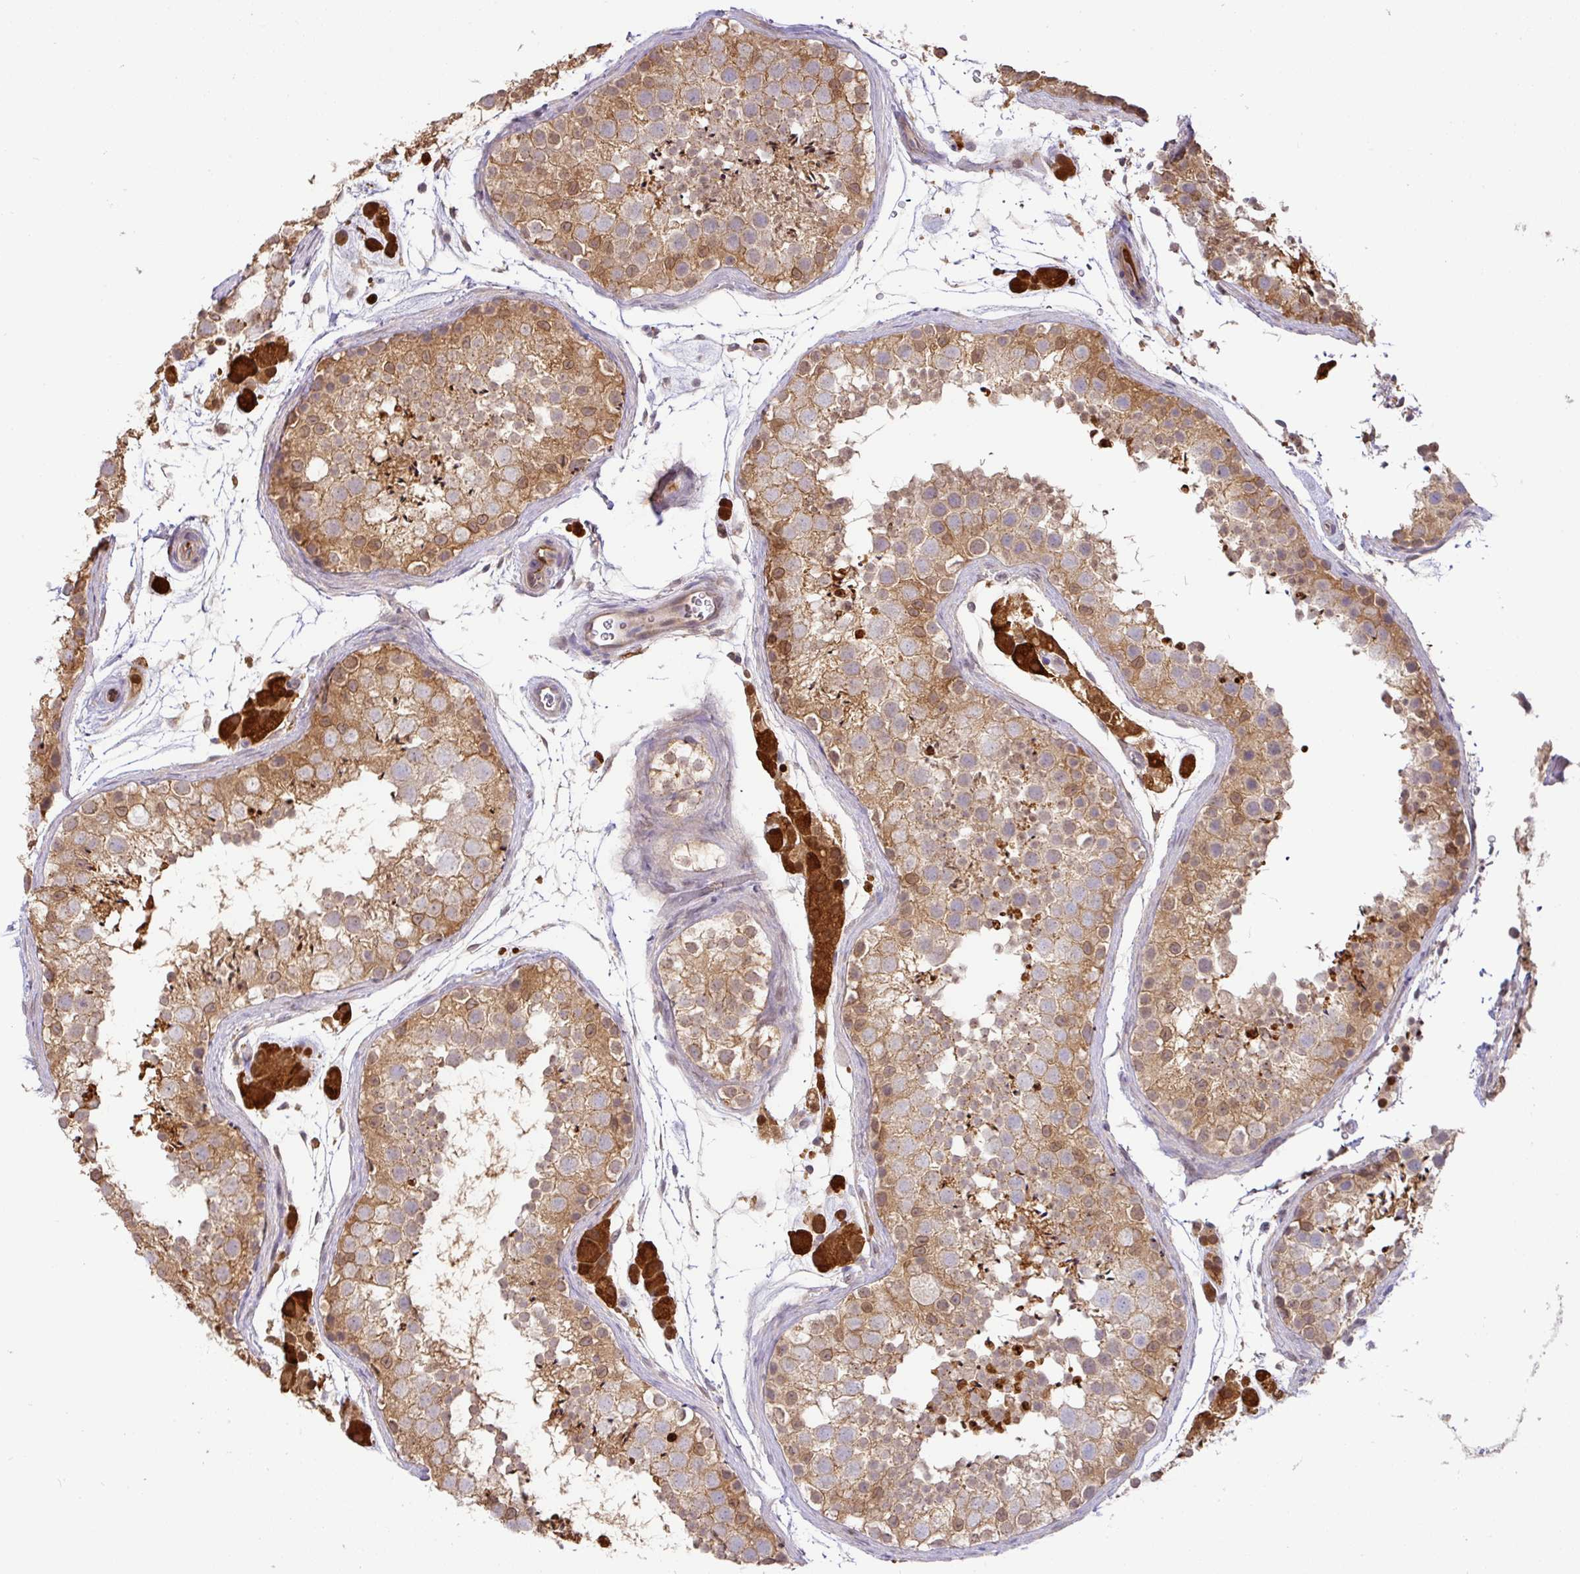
{"staining": {"intensity": "moderate", "quantity": ">75%", "location": "cytoplasmic/membranous"}, "tissue": "testis", "cell_type": "Cells in seminiferous ducts", "image_type": "normal", "snomed": [{"axis": "morphology", "description": "Normal tissue, NOS"}, {"axis": "topography", "description": "Testis"}], "caption": "A histopathology image of human testis stained for a protein displays moderate cytoplasmic/membranous brown staining in cells in seminiferous ducts. The staining was performed using DAB (3,3'-diaminobenzidine) to visualize the protein expression in brown, while the nuclei were stained in blue with hematoxylin (Magnification: 20x).", "gene": "GCNT7", "patient": {"sex": "male", "age": 41}}